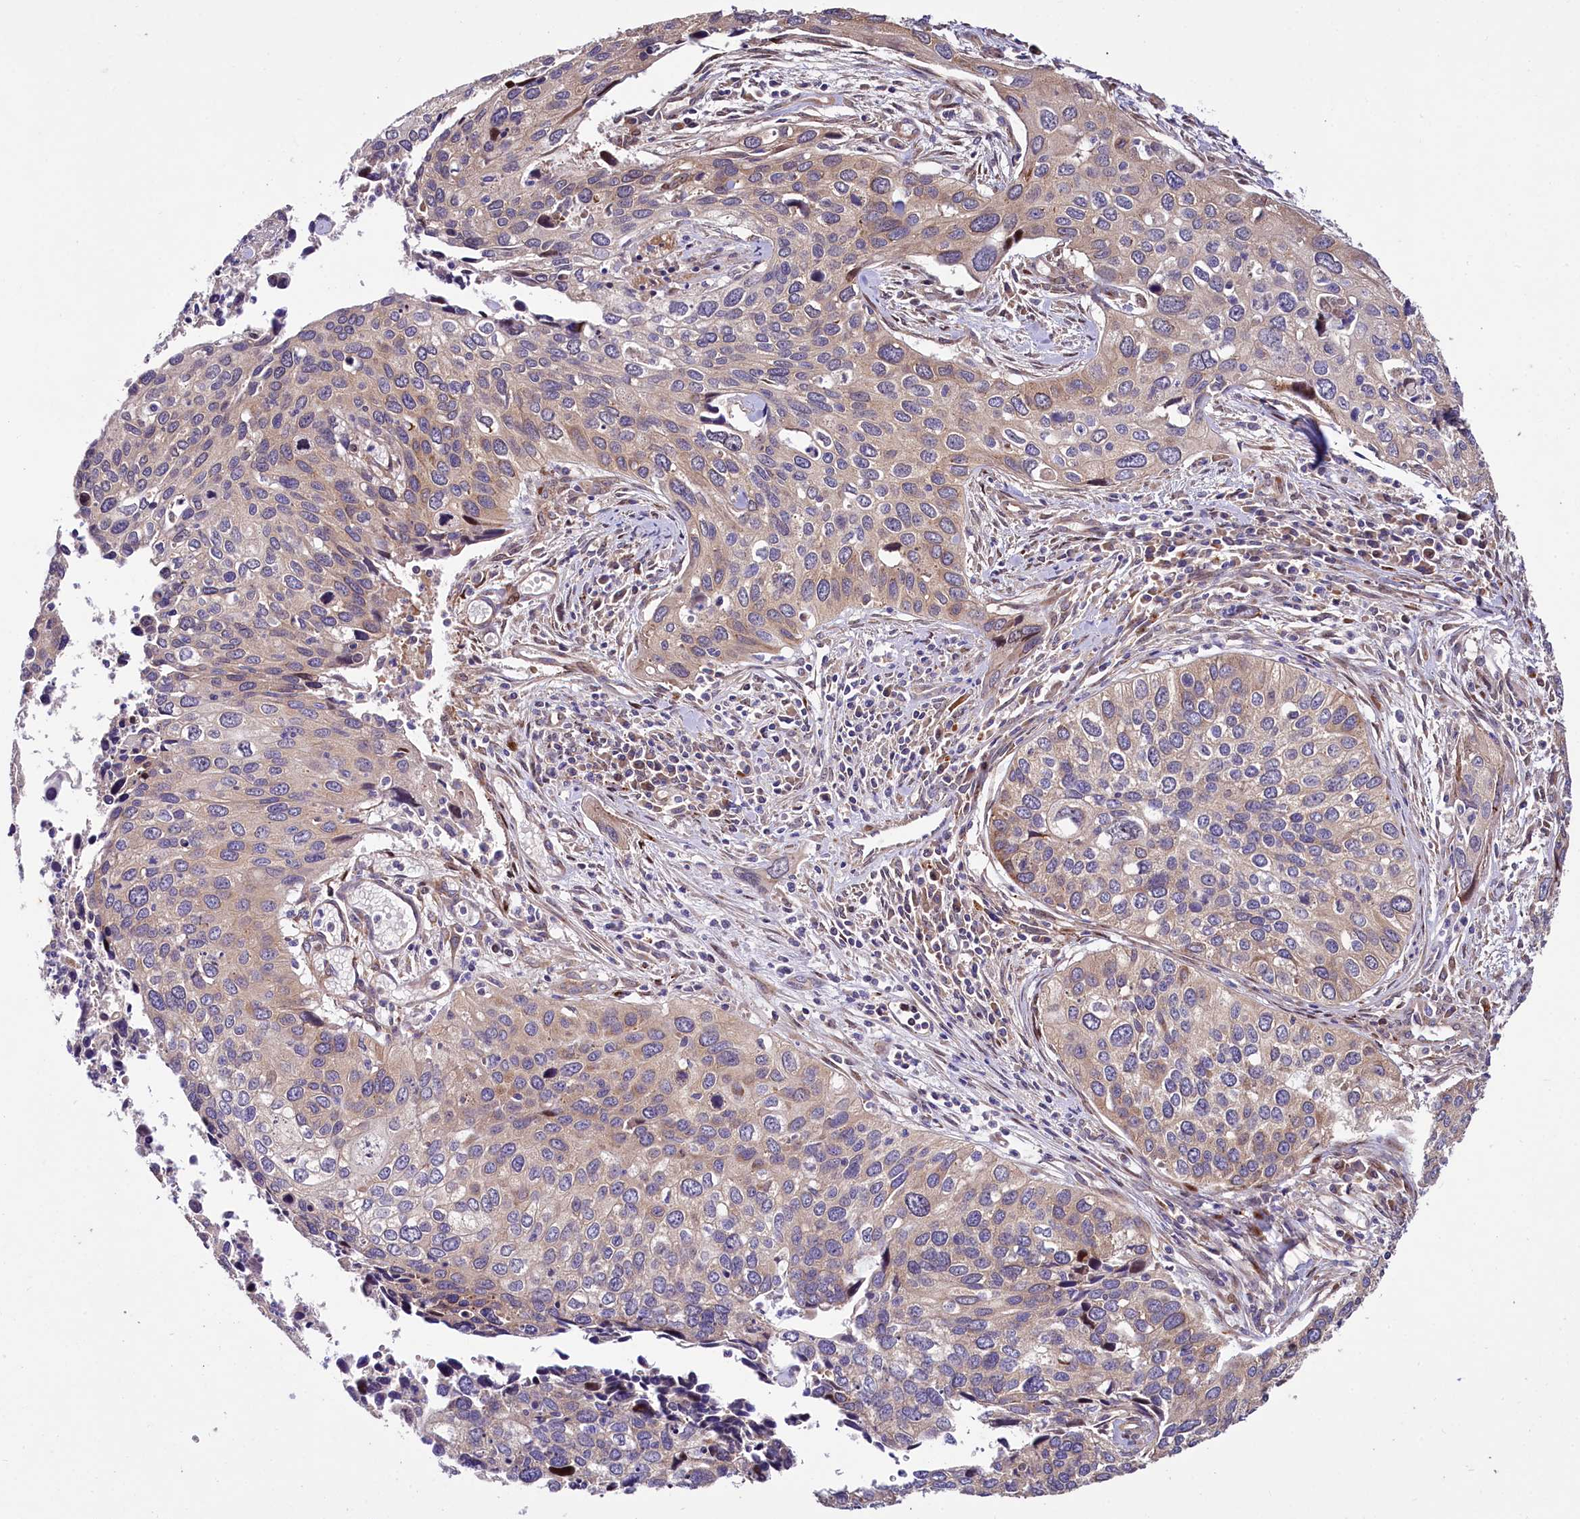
{"staining": {"intensity": "weak", "quantity": ">75%", "location": "cytoplasmic/membranous"}, "tissue": "cervical cancer", "cell_type": "Tumor cells", "image_type": "cancer", "snomed": [{"axis": "morphology", "description": "Squamous cell carcinoma, NOS"}, {"axis": "topography", "description": "Cervix"}], "caption": "Tumor cells exhibit low levels of weak cytoplasmic/membranous positivity in about >75% of cells in human cervical cancer.", "gene": "PDZRN3", "patient": {"sex": "female", "age": 55}}